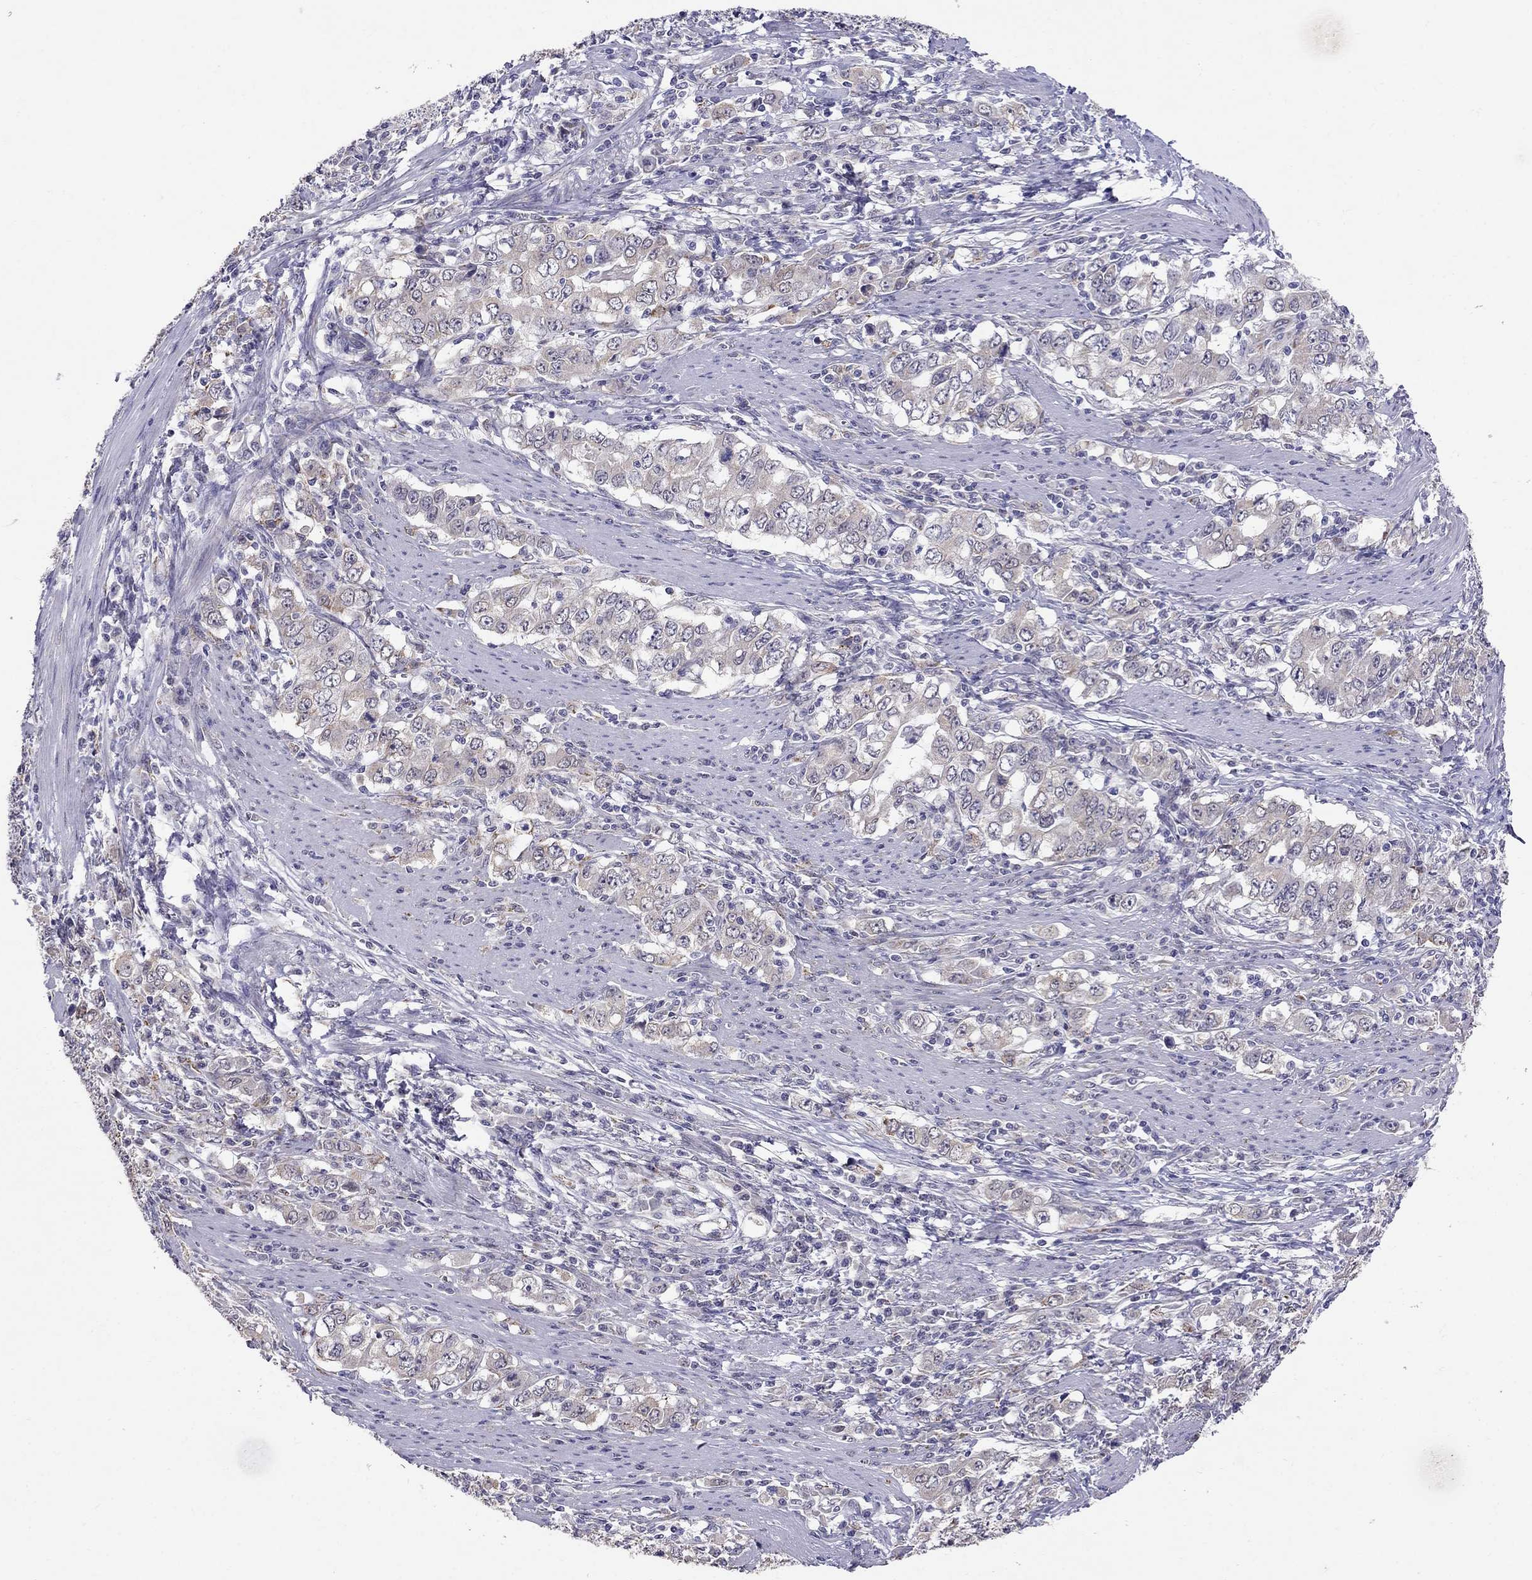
{"staining": {"intensity": "negative", "quantity": "none", "location": "none"}, "tissue": "stomach cancer", "cell_type": "Tumor cells", "image_type": "cancer", "snomed": [{"axis": "morphology", "description": "Adenocarcinoma, NOS"}, {"axis": "topography", "description": "Stomach, lower"}], "caption": "High magnification brightfield microscopy of adenocarcinoma (stomach) stained with DAB (3,3'-diaminobenzidine) (brown) and counterstained with hematoxylin (blue): tumor cells show no significant positivity.", "gene": "MYO3B", "patient": {"sex": "female", "age": 72}}